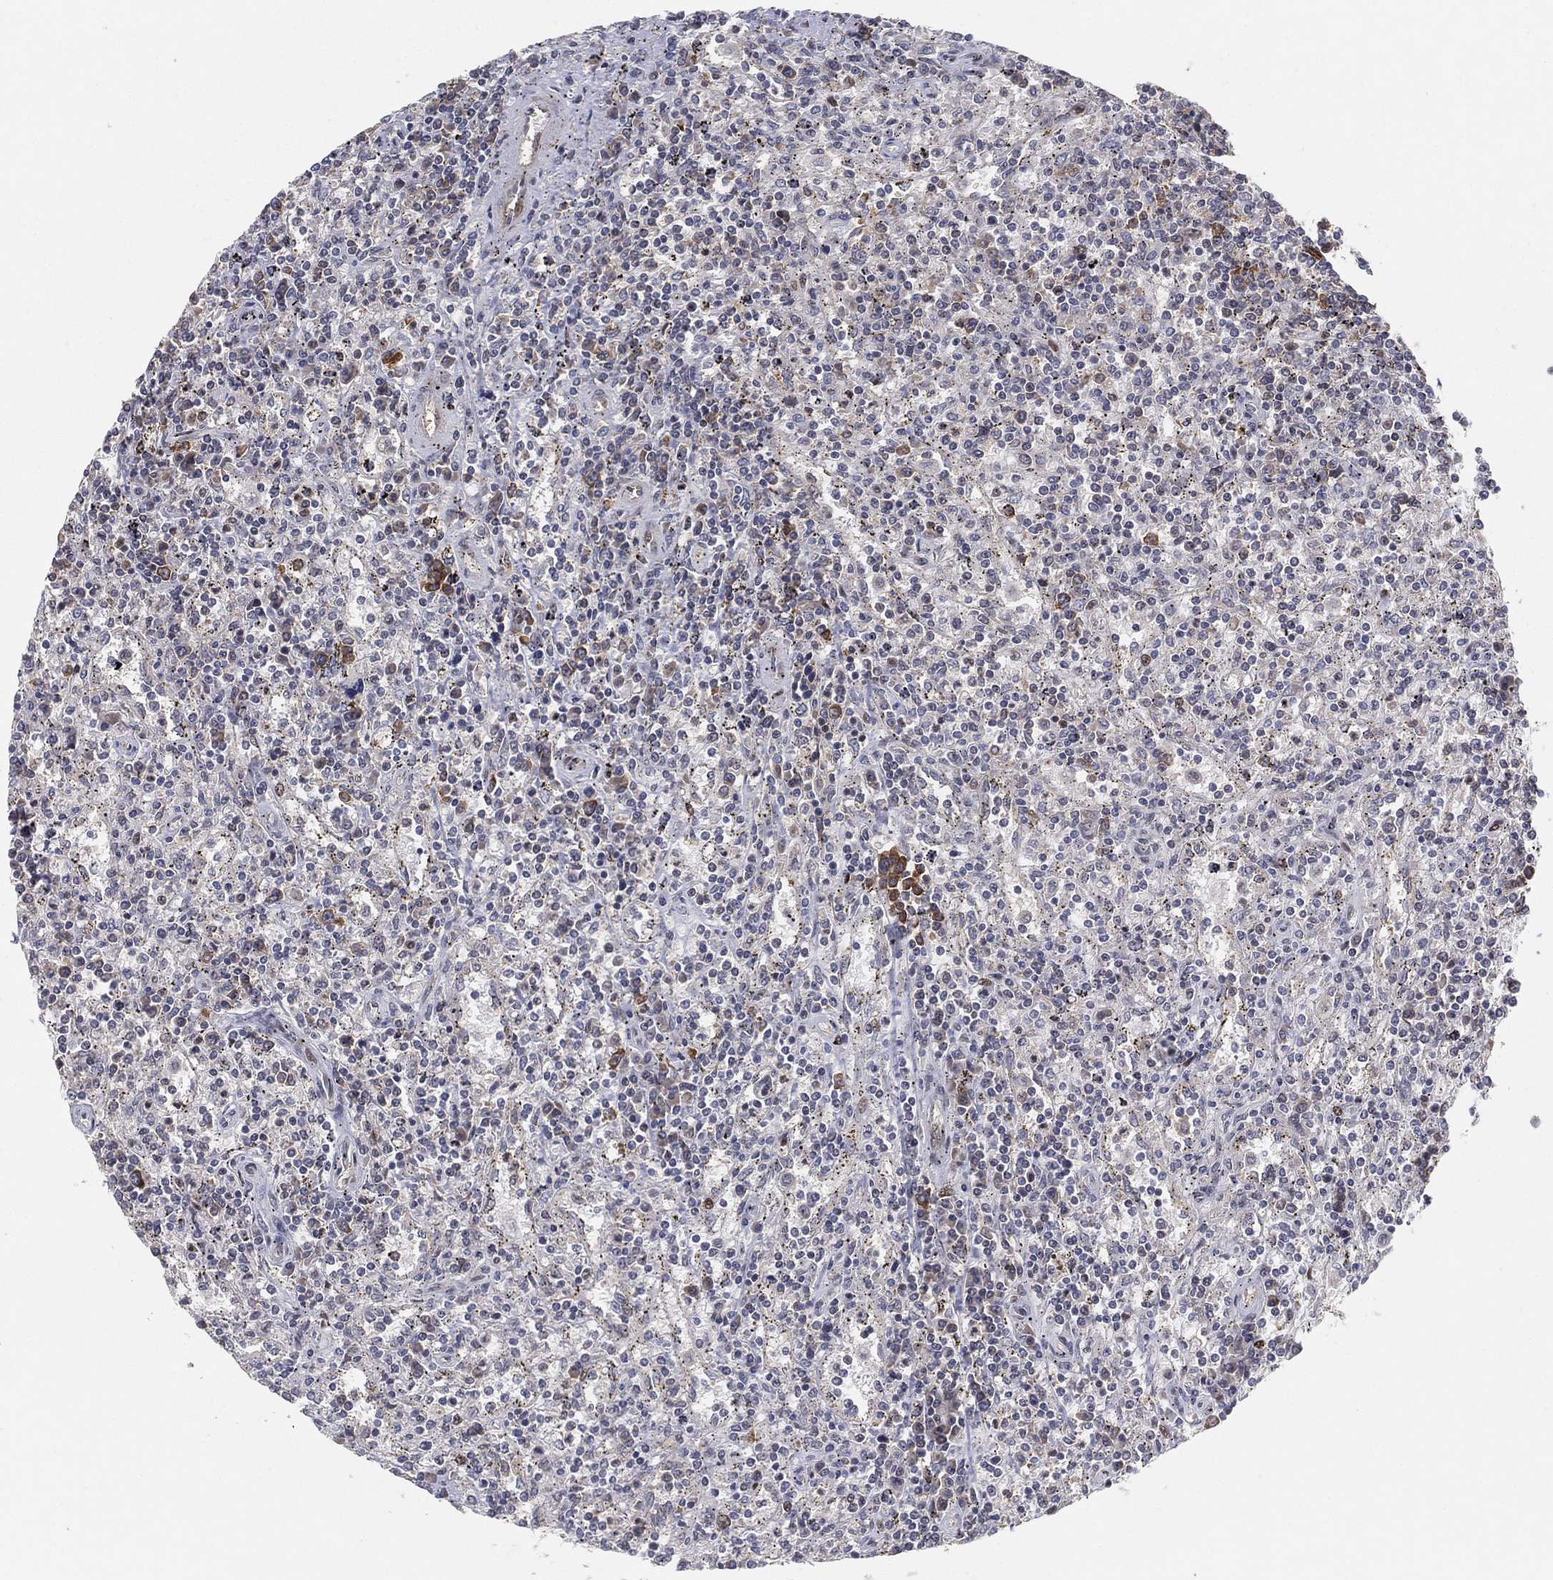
{"staining": {"intensity": "negative", "quantity": "none", "location": "none"}, "tissue": "lymphoma", "cell_type": "Tumor cells", "image_type": "cancer", "snomed": [{"axis": "morphology", "description": "Malignant lymphoma, non-Hodgkin's type, Low grade"}, {"axis": "topography", "description": "Spleen"}], "caption": "High magnification brightfield microscopy of lymphoma stained with DAB (3,3'-diaminobenzidine) (brown) and counterstained with hematoxylin (blue): tumor cells show no significant positivity.", "gene": "TMTC4", "patient": {"sex": "male", "age": 62}}